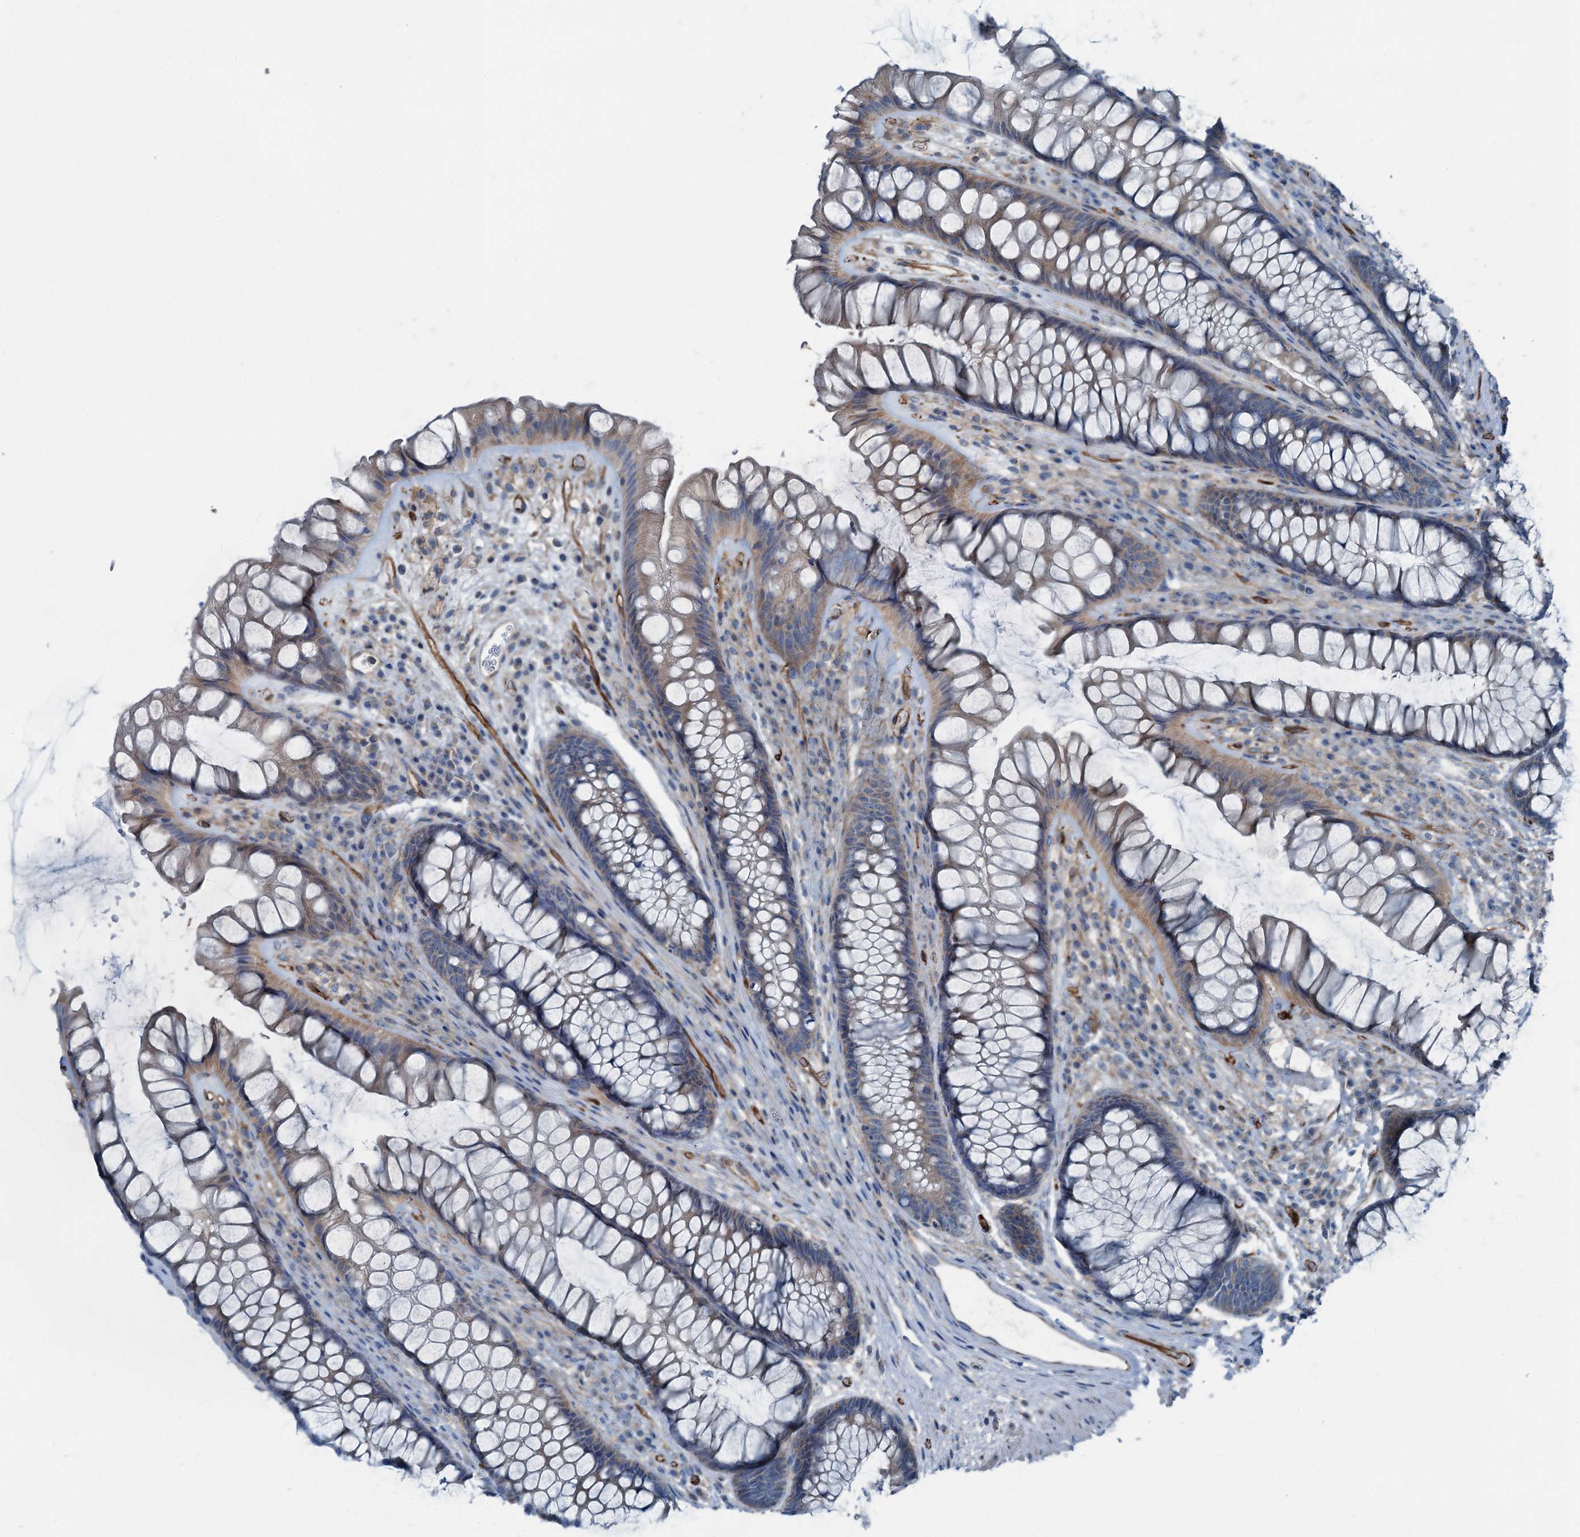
{"staining": {"intensity": "weak", "quantity": ">75%", "location": "cytoplasmic/membranous"}, "tissue": "rectum", "cell_type": "Glandular cells", "image_type": "normal", "snomed": [{"axis": "morphology", "description": "Normal tissue, NOS"}, {"axis": "topography", "description": "Rectum"}], "caption": "Glandular cells display low levels of weak cytoplasmic/membranous expression in about >75% of cells in normal rectum. The protein of interest is stained brown, and the nuclei are stained in blue (DAB IHC with brightfield microscopy, high magnification).", "gene": "AXL", "patient": {"sex": "male", "age": 74}}